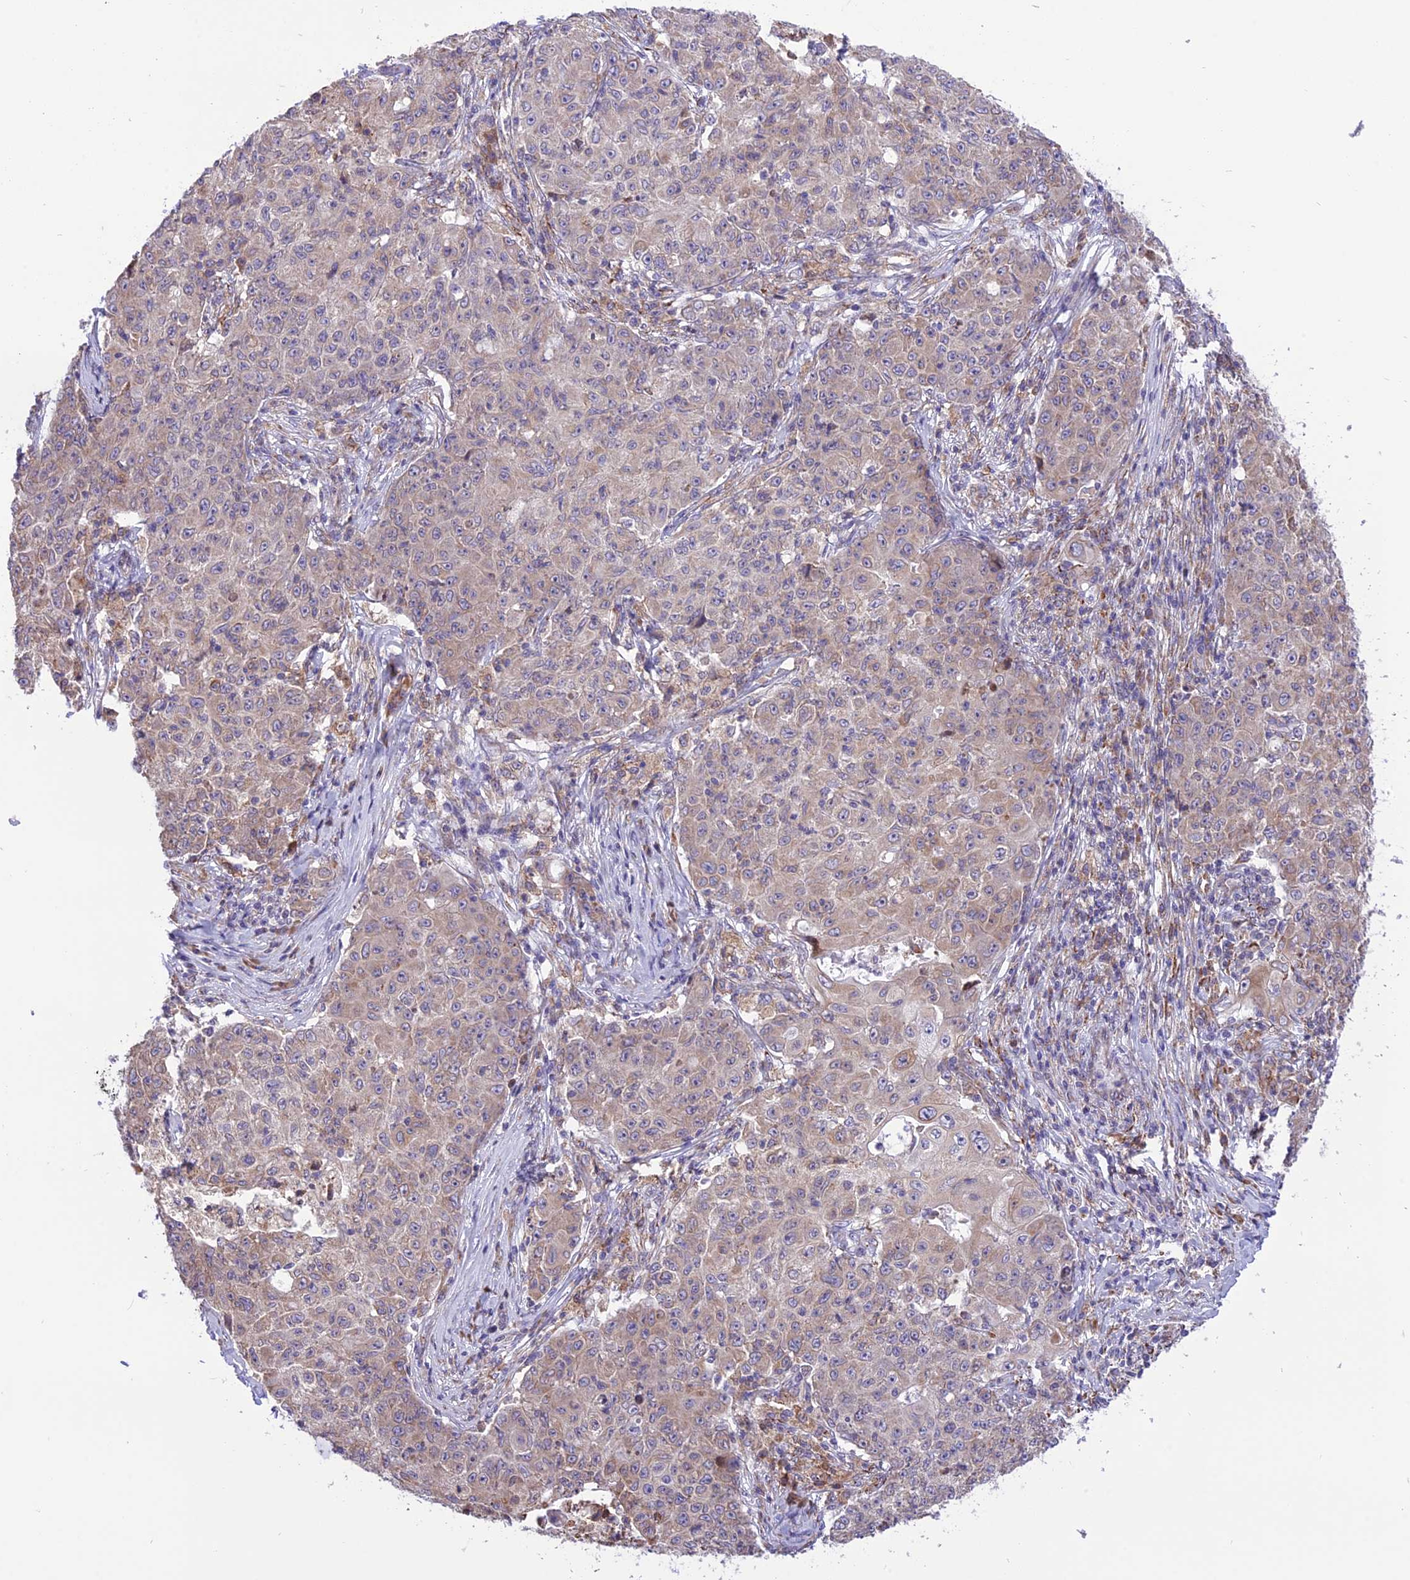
{"staining": {"intensity": "weak", "quantity": "25%-75%", "location": "cytoplasmic/membranous"}, "tissue": "ovarian cancer", "cell_type": "Tumor cells", "image_type": "cancer", "snomed": [{"axis": "morphology", "description": "Carcinoma, endometroid"}, {"axis": "topography", "description": "Ovary"}], "caption": "An image showing weak cytoplasmic/membranous staining in about 25%-75% of tumor cells in endometroid carcinoma (ovarian), as visualized by brown immunohistochemical staining.", "gene": "ARMCX6", "patient": {"sex": "female", "age": 42}}